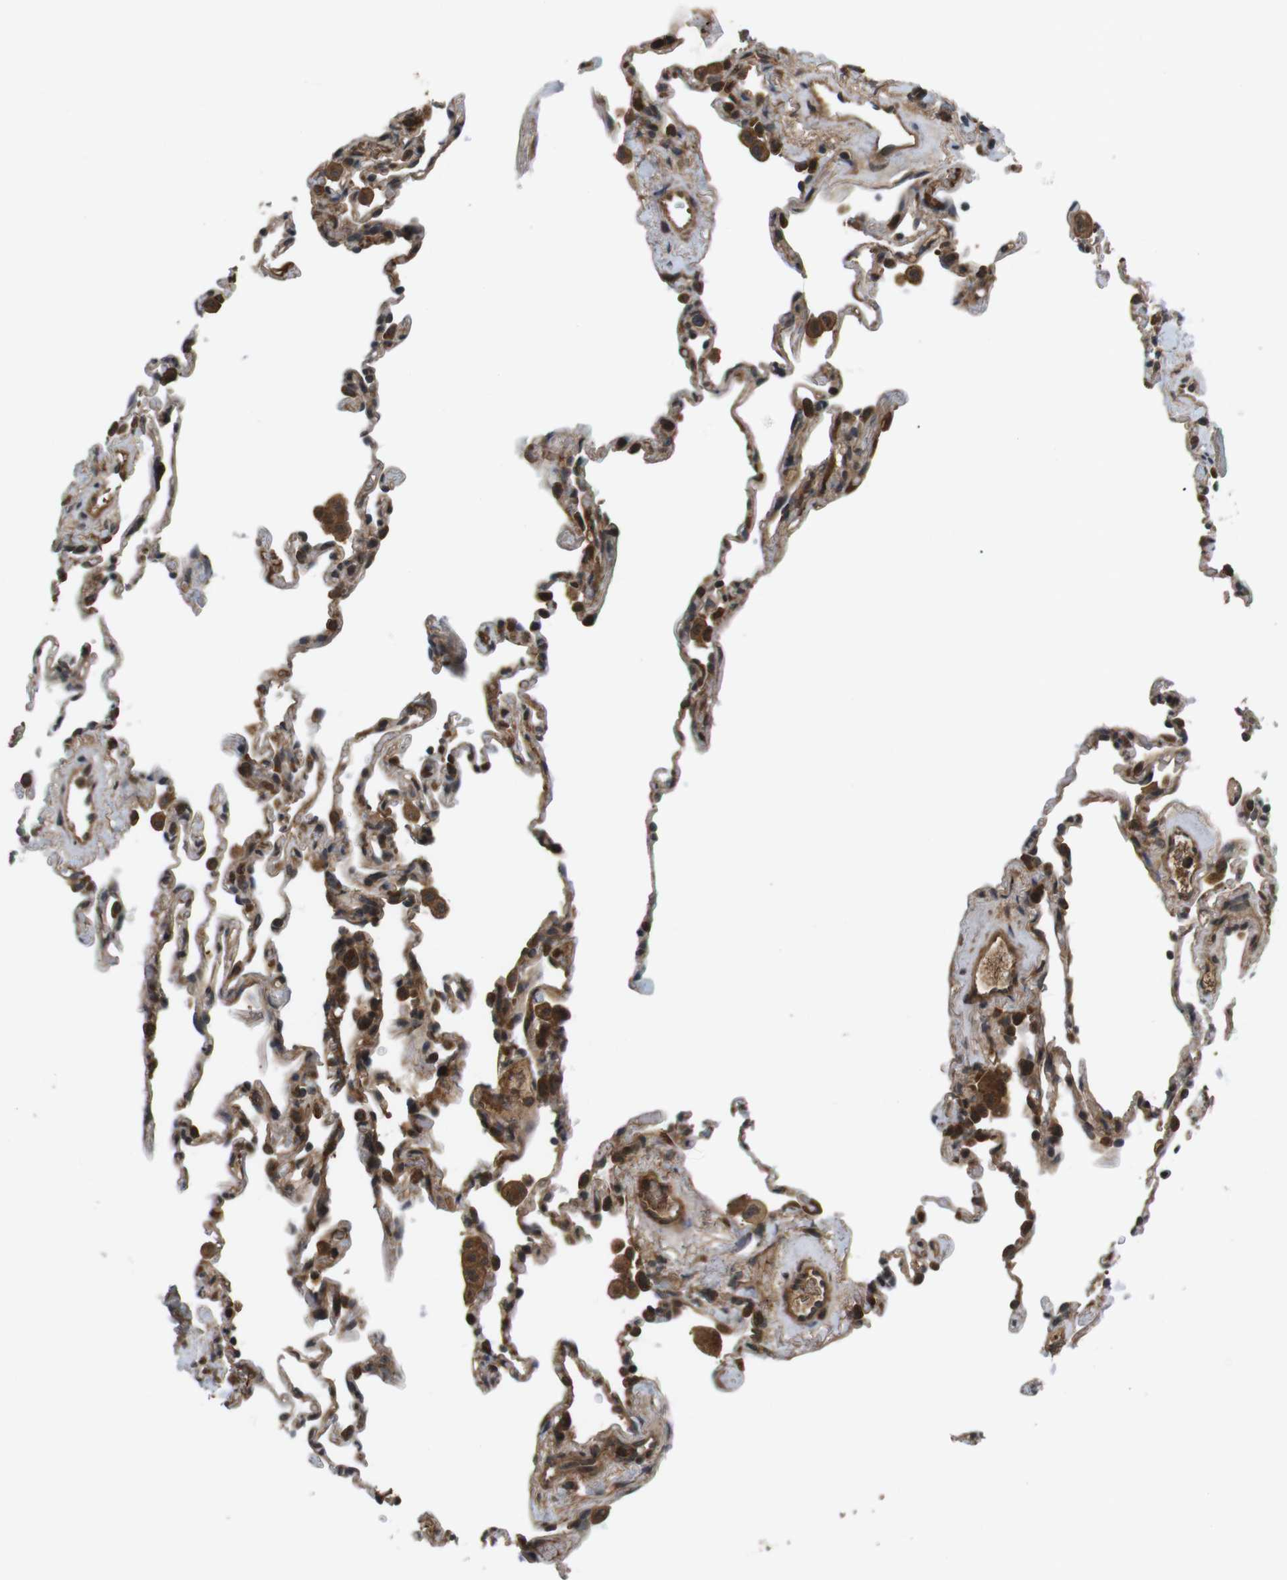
{"staining": {"intensity": "moderate", "quantity": ">75%", "location": "cytoplasmic/membranous"}, "tissue": "lung", "cell_type": "Alveolar cells", "image_type": "normal", "snomed": [{"axis": "morphology", "description": "Normal tissue, NOS"}, {"axis": "topography", "description": "Lung"}], "caption": "Protein staining shows moderate cytoplasmic/membranous staining in about >75% of alveolar cells in normal lung. (Stains: DAB in brown, nuclei in blue, Microscopy: brightfield microscopy at high magnification).", "gene": "NFKBIE", "patient": {"sex": "male", "age": 59}}